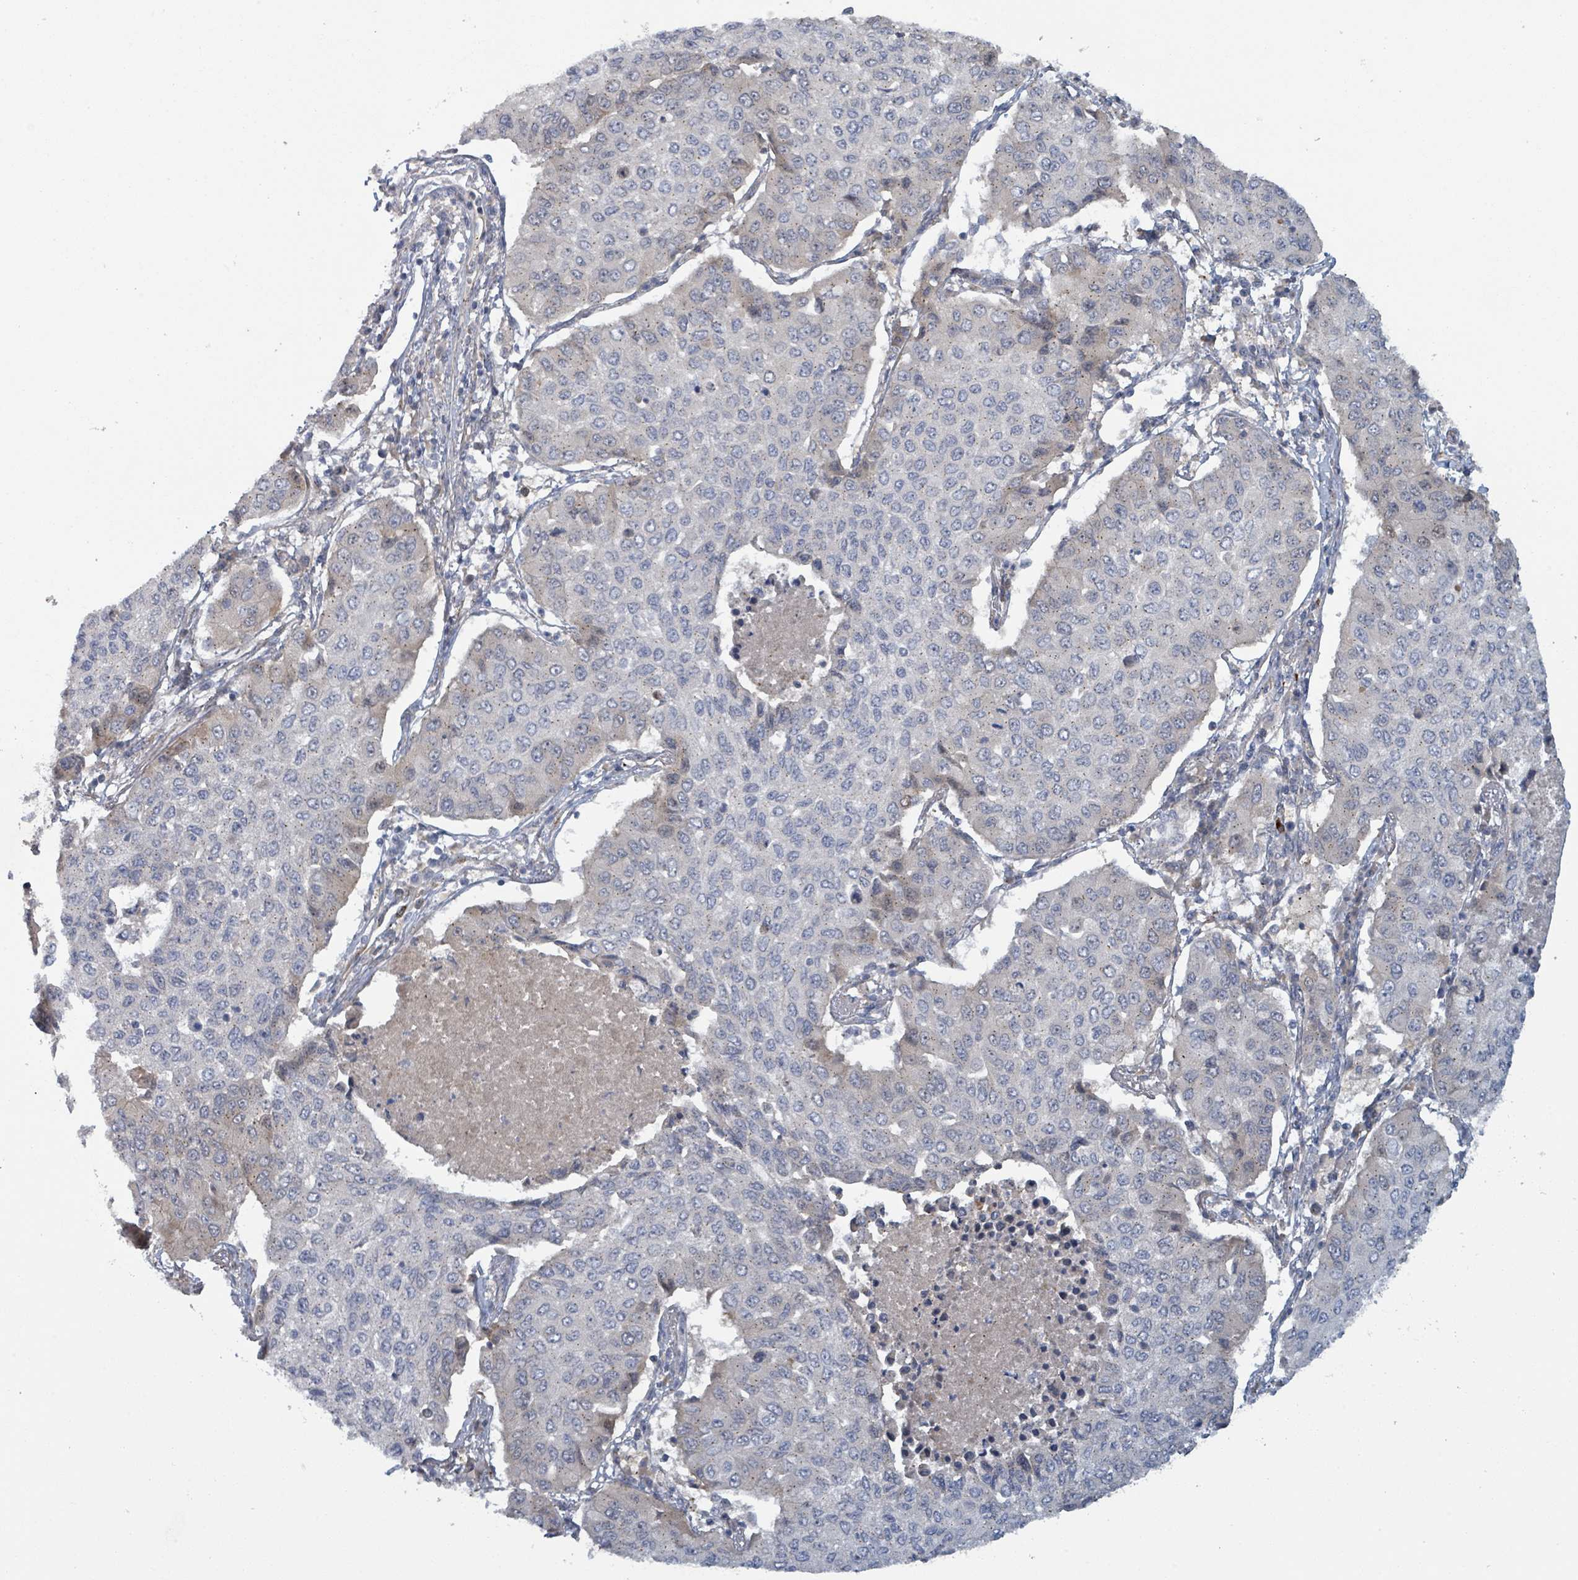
{"staining": {"intensity": "negative", "quantity": "none", "location": "none"}, "tissue": "lung cancer", "cell_type": "Tumor cells", "image_type": "cancer", "snomed": [{"axis": "morphology", "description": "Squamous cell carcinoma, NOS"}, {"axis": "topography", "description": "Lung"}], "caption": "Tumor cells are negative for protein expression in human lung cancer (squamous cell carcinoma).", "gene": "COL5A3", "patient": {"sex": "male", "age": 74}}